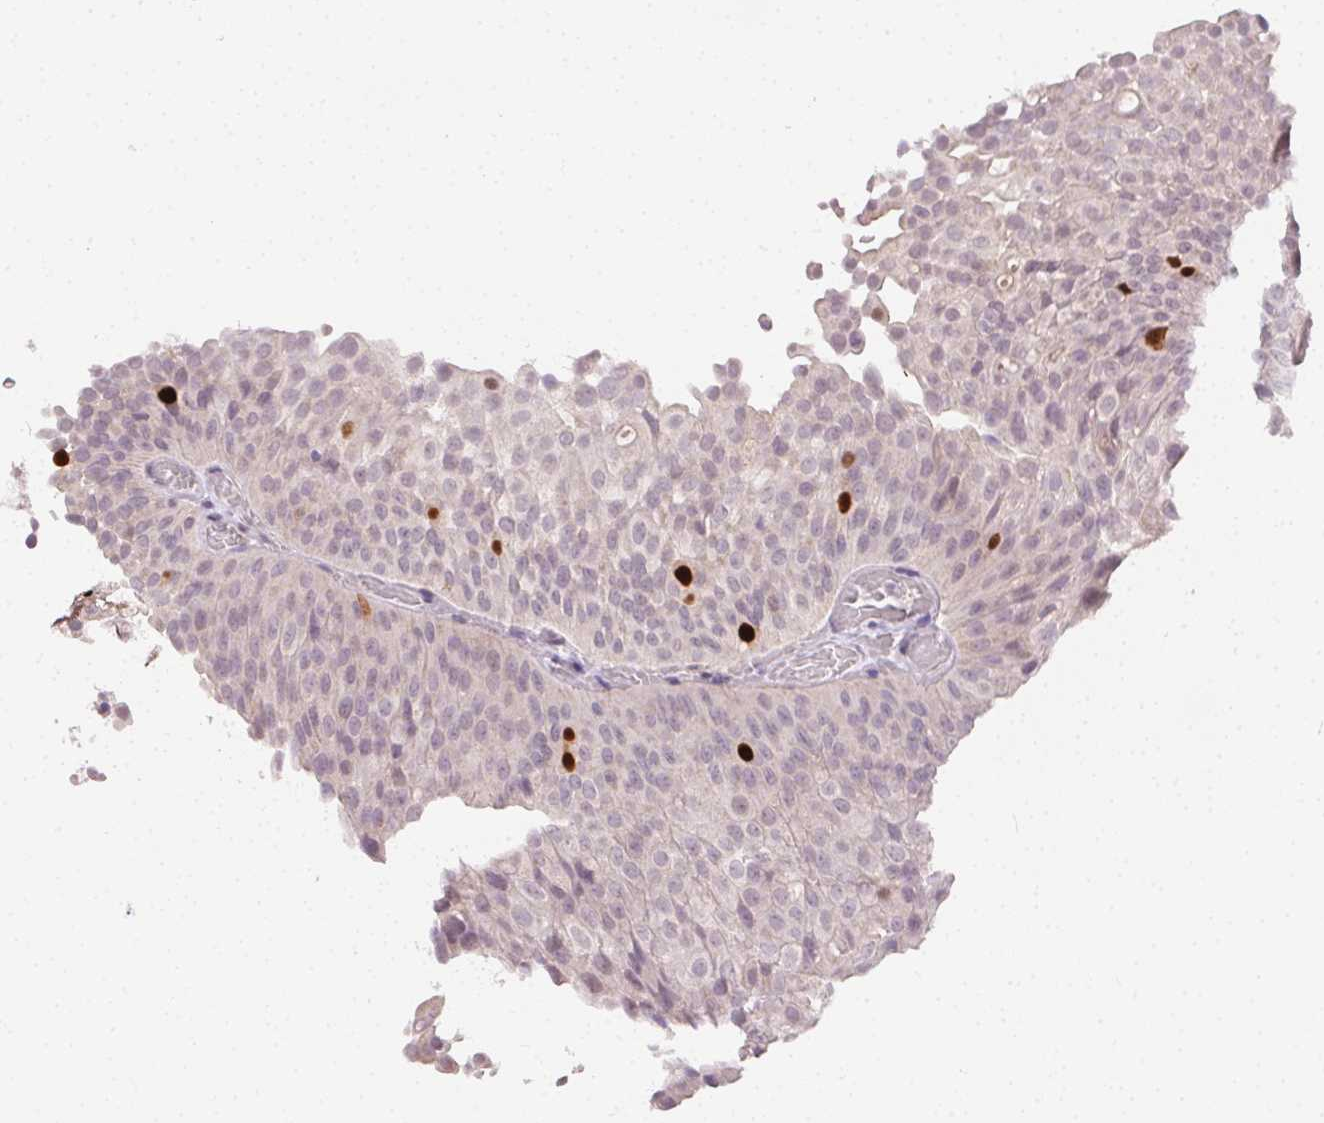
{"staining": {"intensity": "strong", "quantity": "<25%", "location": "nuclear"}, "tissue": "urothelial cancer", "cell_type": "Tumor cells", "image_type": "cancer", "snomed": [{"axis": "morphology", "description": "Urothelial carcinoma, NOS"}, {"axis": "topography", "description": "Urinary bladder"}], "caption": "Protein staining of transitional cell carcinoma tissue reveals strong nuclear positivity in about <25% of tumor cells.", "gene": "ANLN", "patient": {"sex": "male", "age": 62}}